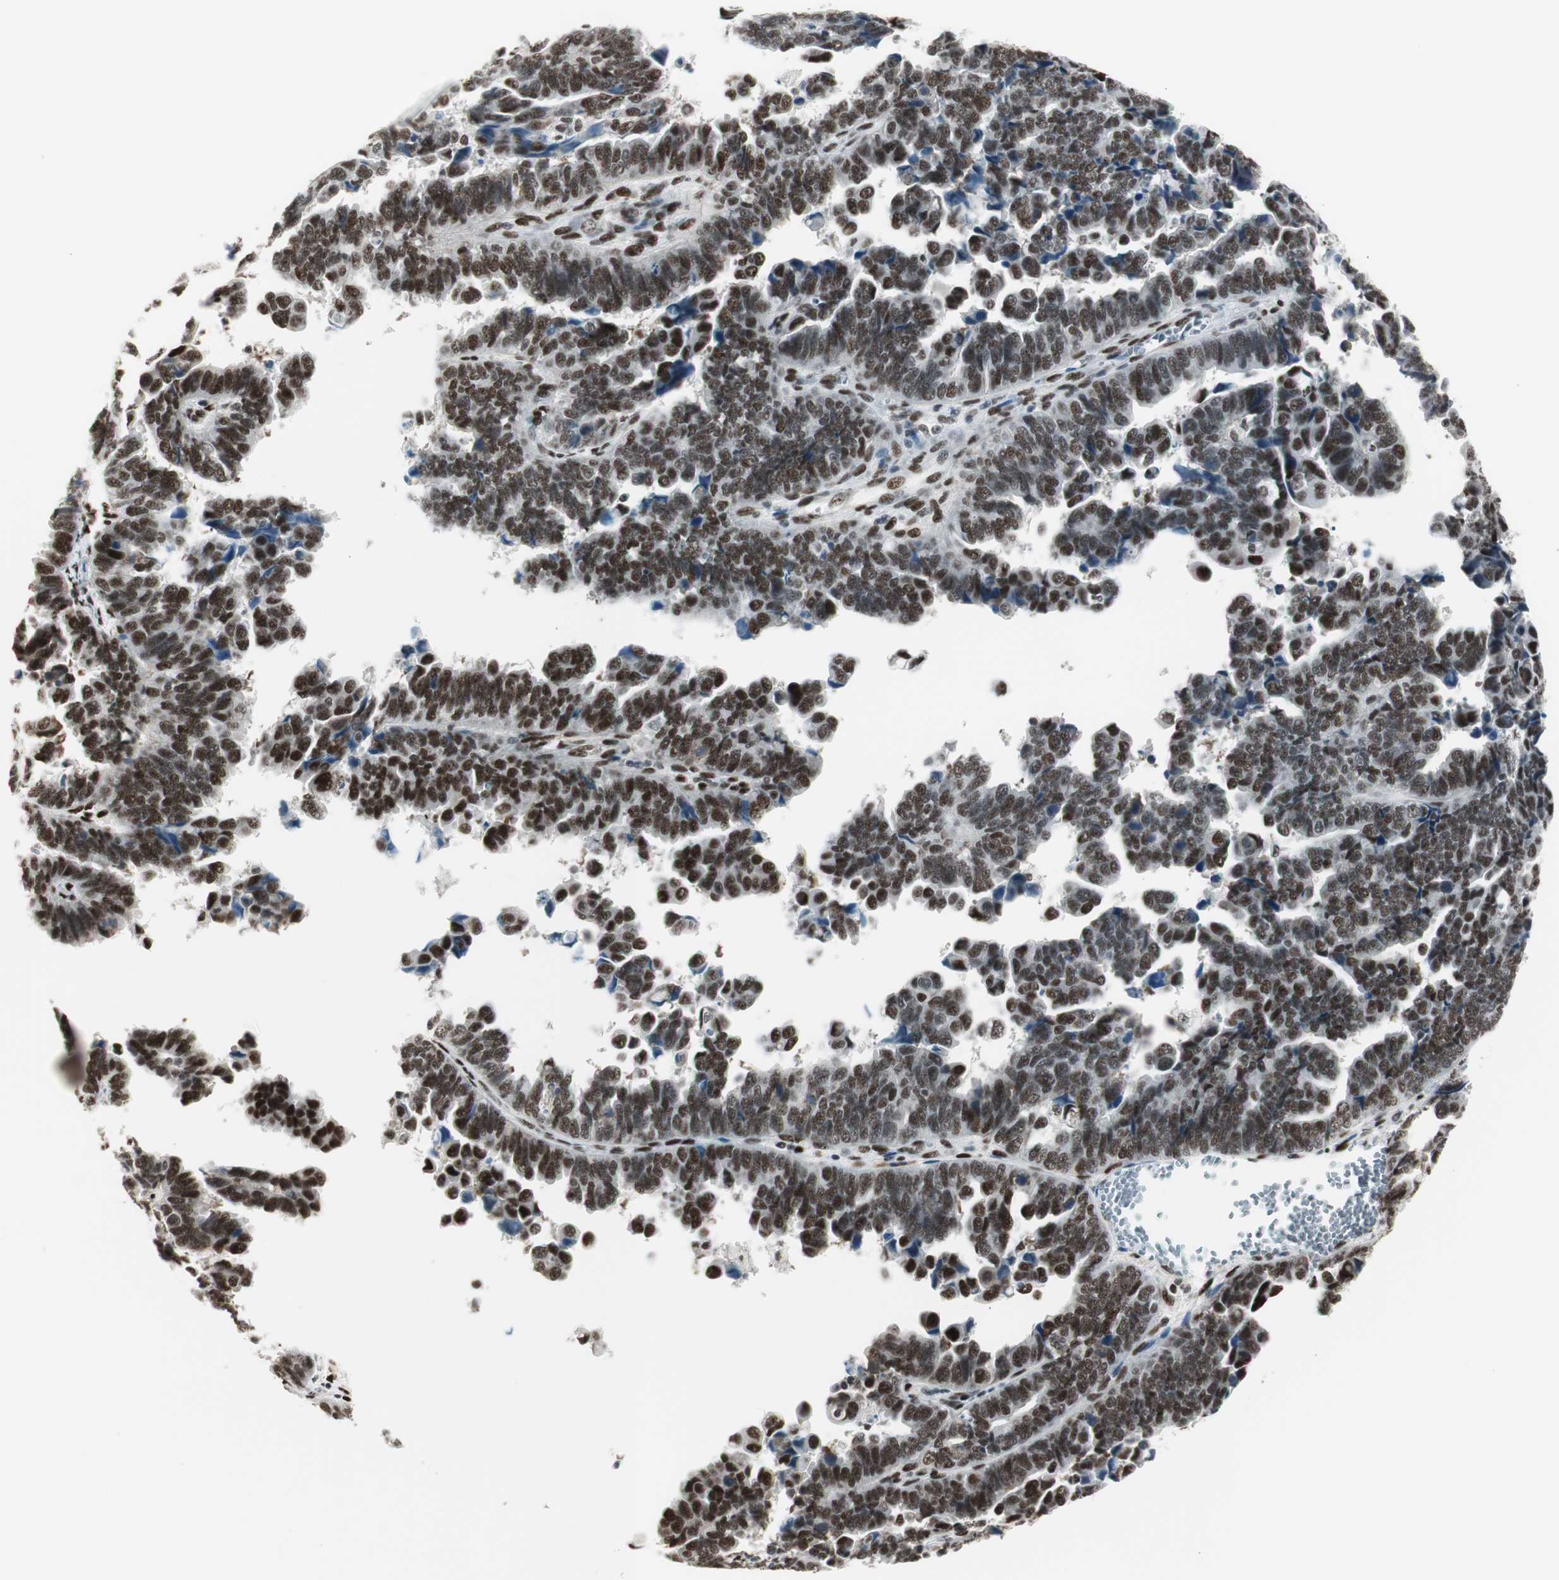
{"staining": {"intensity": "strong", "quantity": ">75%", "location": "nuclear"}, "tissue": "endometrial cancer", "cell_type": "Tumor cells", "image_type": "cancer", "snomed": [{"axis": "morphology", "description": "Adenocarcinoma, NOS"}, {"axis": "topography", "description": "Endometrium"}], "caption": "The histopathology image demonstrates a brown stain indicating the presence of a protein in the nuclear of tumor cells in adenocarcinoma (endometrial). Using DAB (brown) and hematoxylin (blue) stains, captured at high magnification using brightfield microscopy.", "gene": "HEXIM1", "patient": {"sex": "female", "age": 75}}